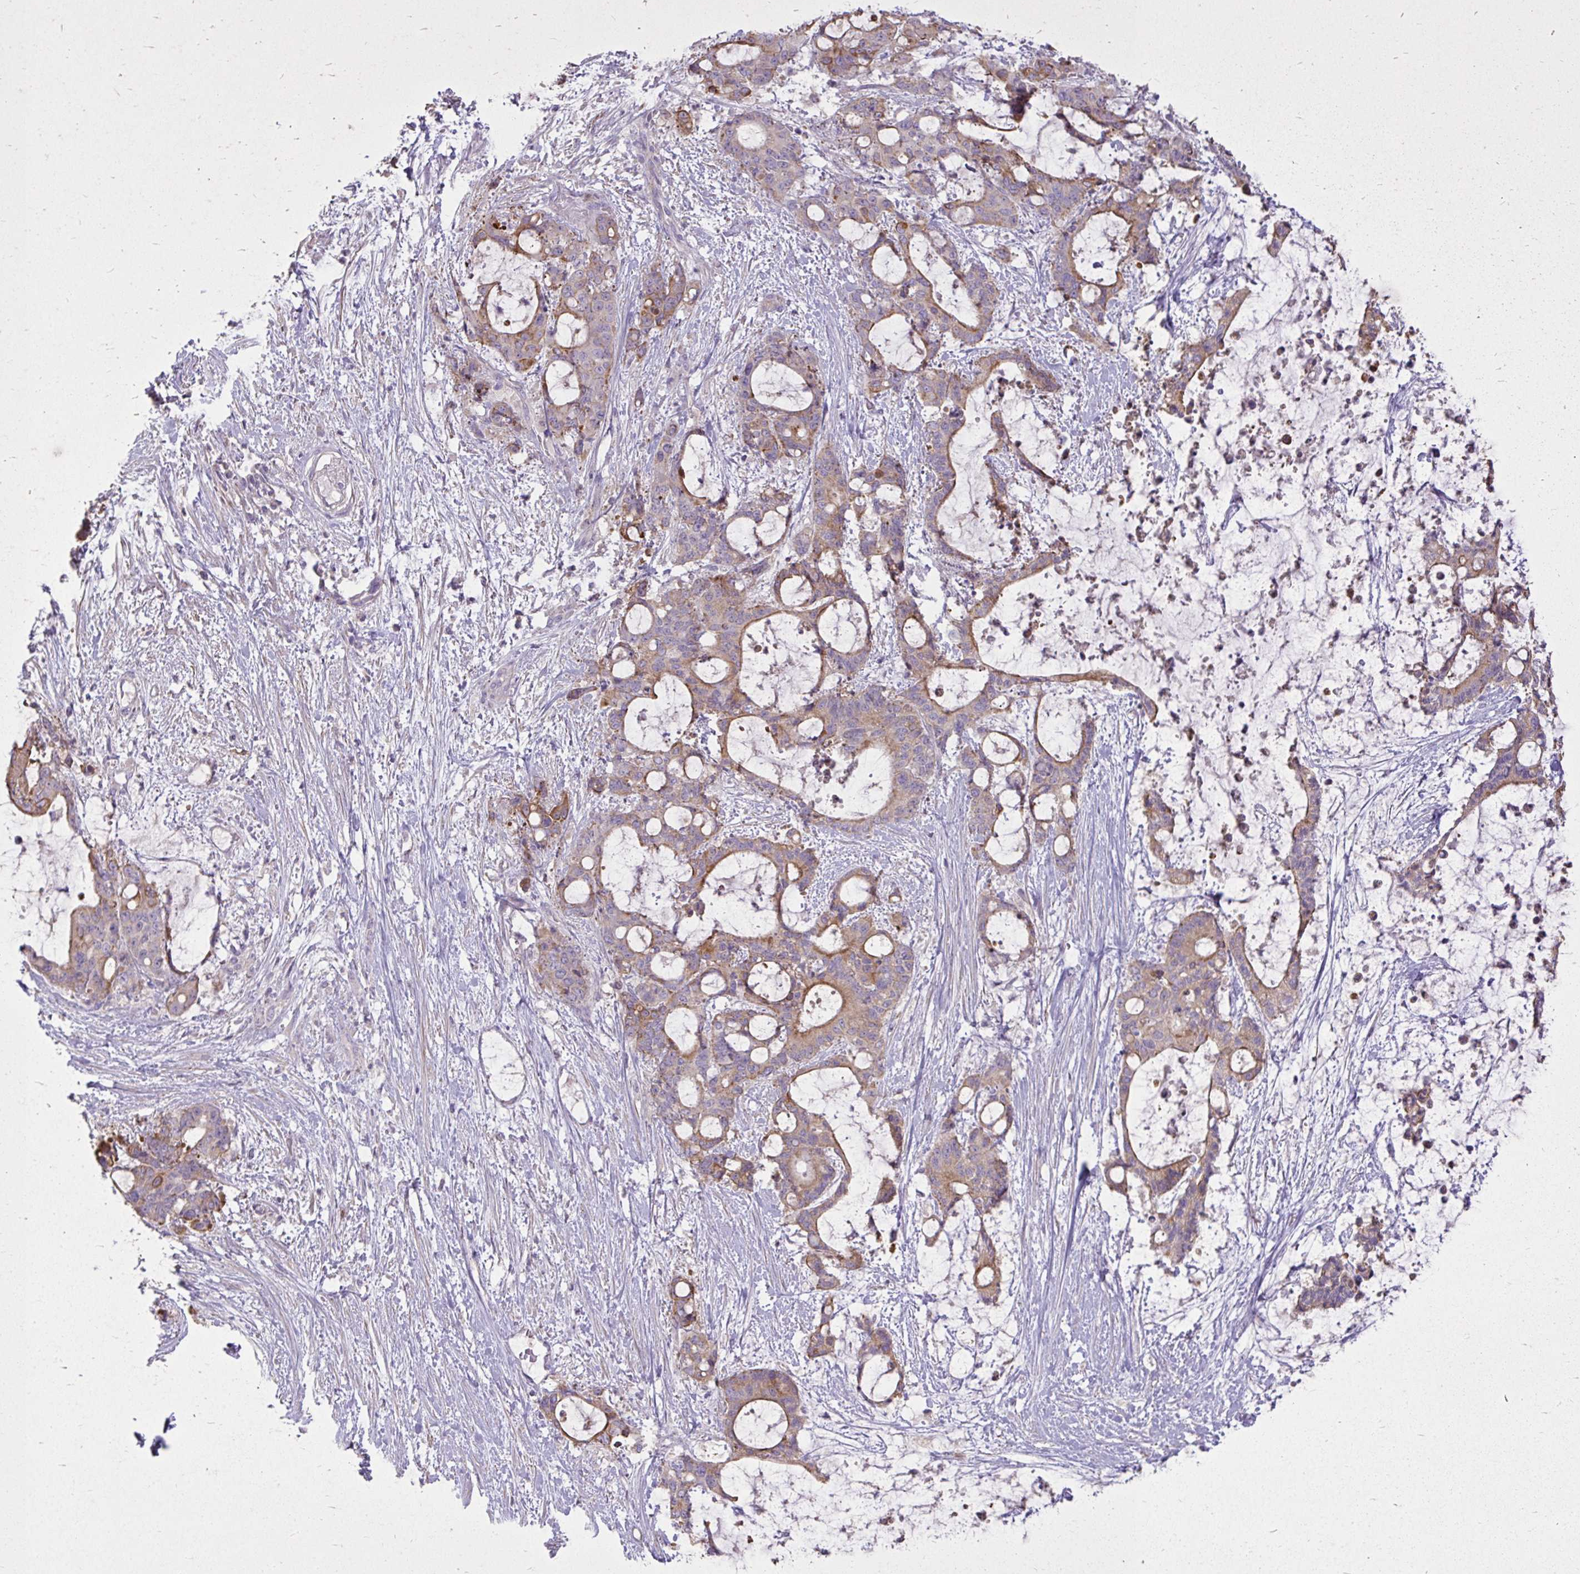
{"staining": {"intensity": "moderate", "quantity": "25%-75%", "location": "cytoplasmic/membranous"}, "tissue": "liver cancer", "cell_type": "Tumor cells", "image_type": "cancer", "snomed": [{"axis": "morphology", "description": "Normal tissue, NOS"}, {"axis": "morphology", "description": "Cholangiocarcinoma"}, {"axis": "topography", "description": "Liver"}, {"axis": "topography", "description": "Peripheral nerve tissue"}], "caption": "A photomicrograph of human liver cancer (cholangiocarcinoma) stained for a protein exhibits moderate cytoplasmic/membranous brown staining in tumor cells.", "gene": "STRIP1", "patient": {"sex": "female", "age": 73}}